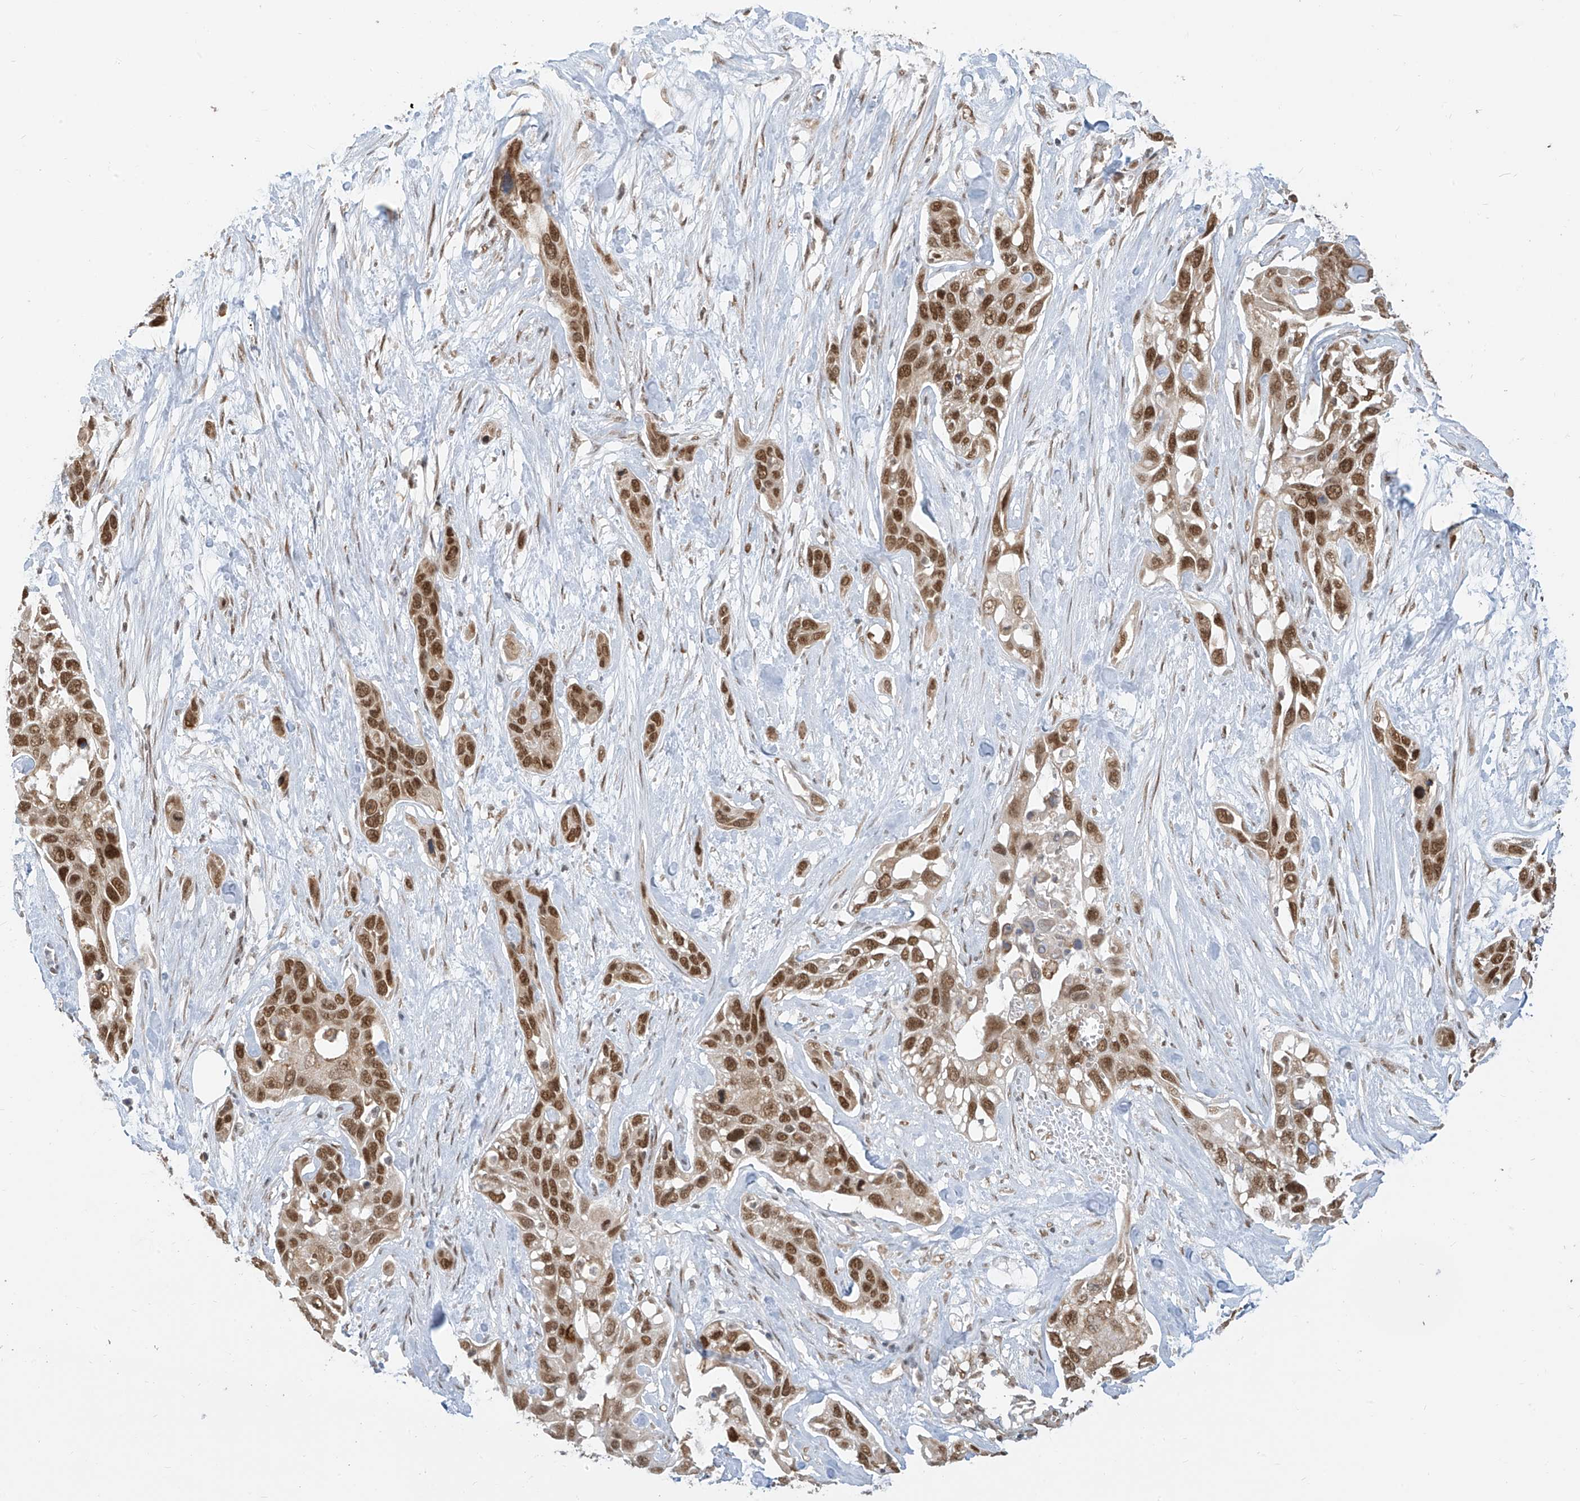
{"staining": {"intensity": "moderate", "quantity": ">75%", "location": "nuclear"}, "tissue": "pancreatic cancer", "cell_type": "Tumor cells", "image_type": "cancer", "snomed": [{"axis": "morphology", "description": "Adenocarcinoma, NOS"}, {"axis": "topography", "description": "Pancreas"}], "caption": "Pancreatic cancer was stained to show a protein in brown. There is medium levels of moderate nuclear positivity in about >75% of tumor cells.", "gene": "ZMYM2", "patient": {"sex": "female", "age": 60}}